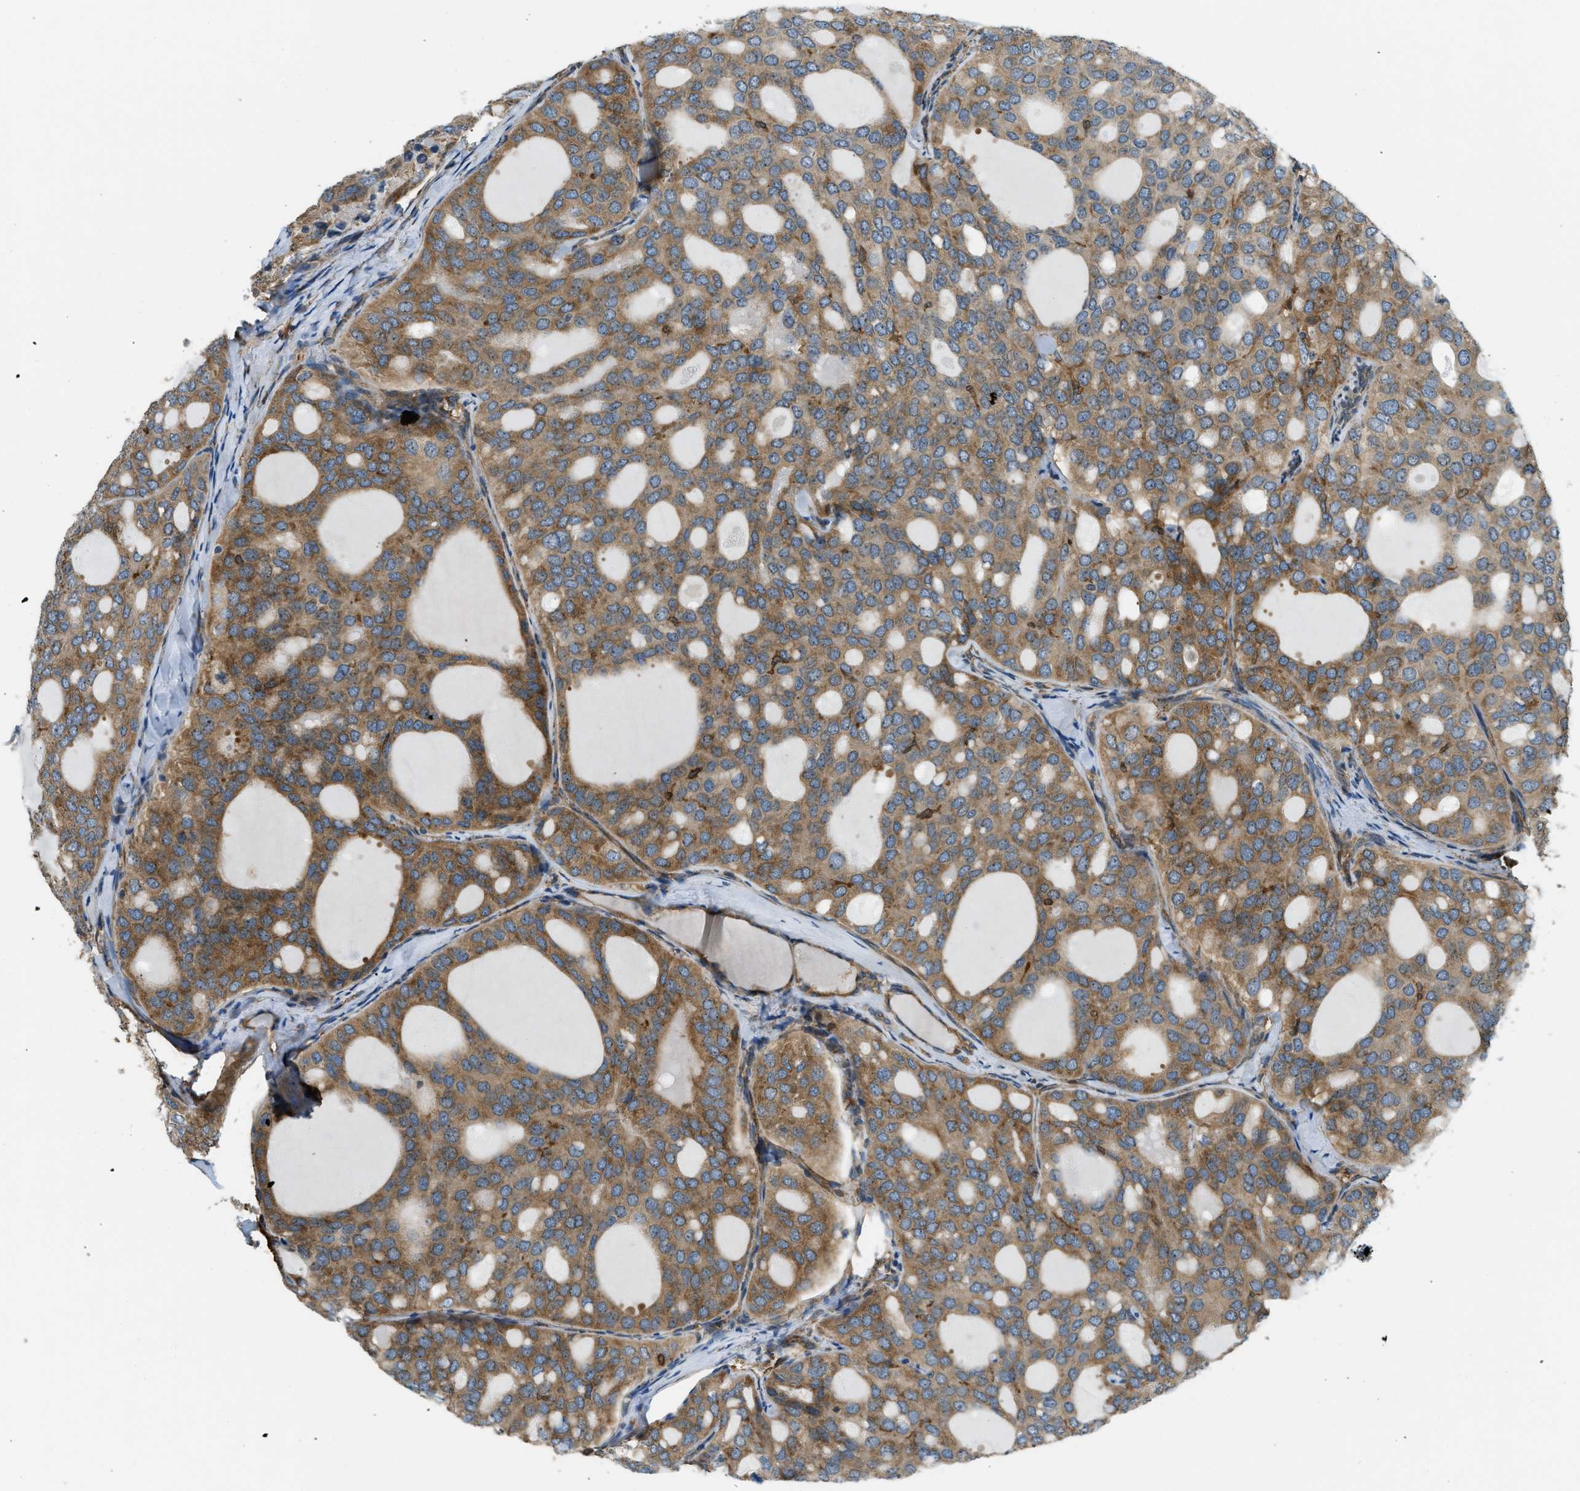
{"staining": {"intensity": "moderate", "quantity": ">75%", "location": "cytoplasmic/membranous"}, "tissue": "thyroid cancer", "cell_type": "Tumor cells", "image_type": "cancer", "snomed": [{"axis": "morphology", "description": "Follicular adenoma carcinoma, NOS"}, {"axis": "topography", "description": "Thyroid gland"}], "caption": "An immunohistochemistry image of tumor tissue is shown. Protein staining in brown highlights moderate cytoplasmic/membranous positivity in thyroid follicular adenoma carcinoma within tumor cells.", "gene": "OS9", "patient": {"sex": "male", "age": 75}}